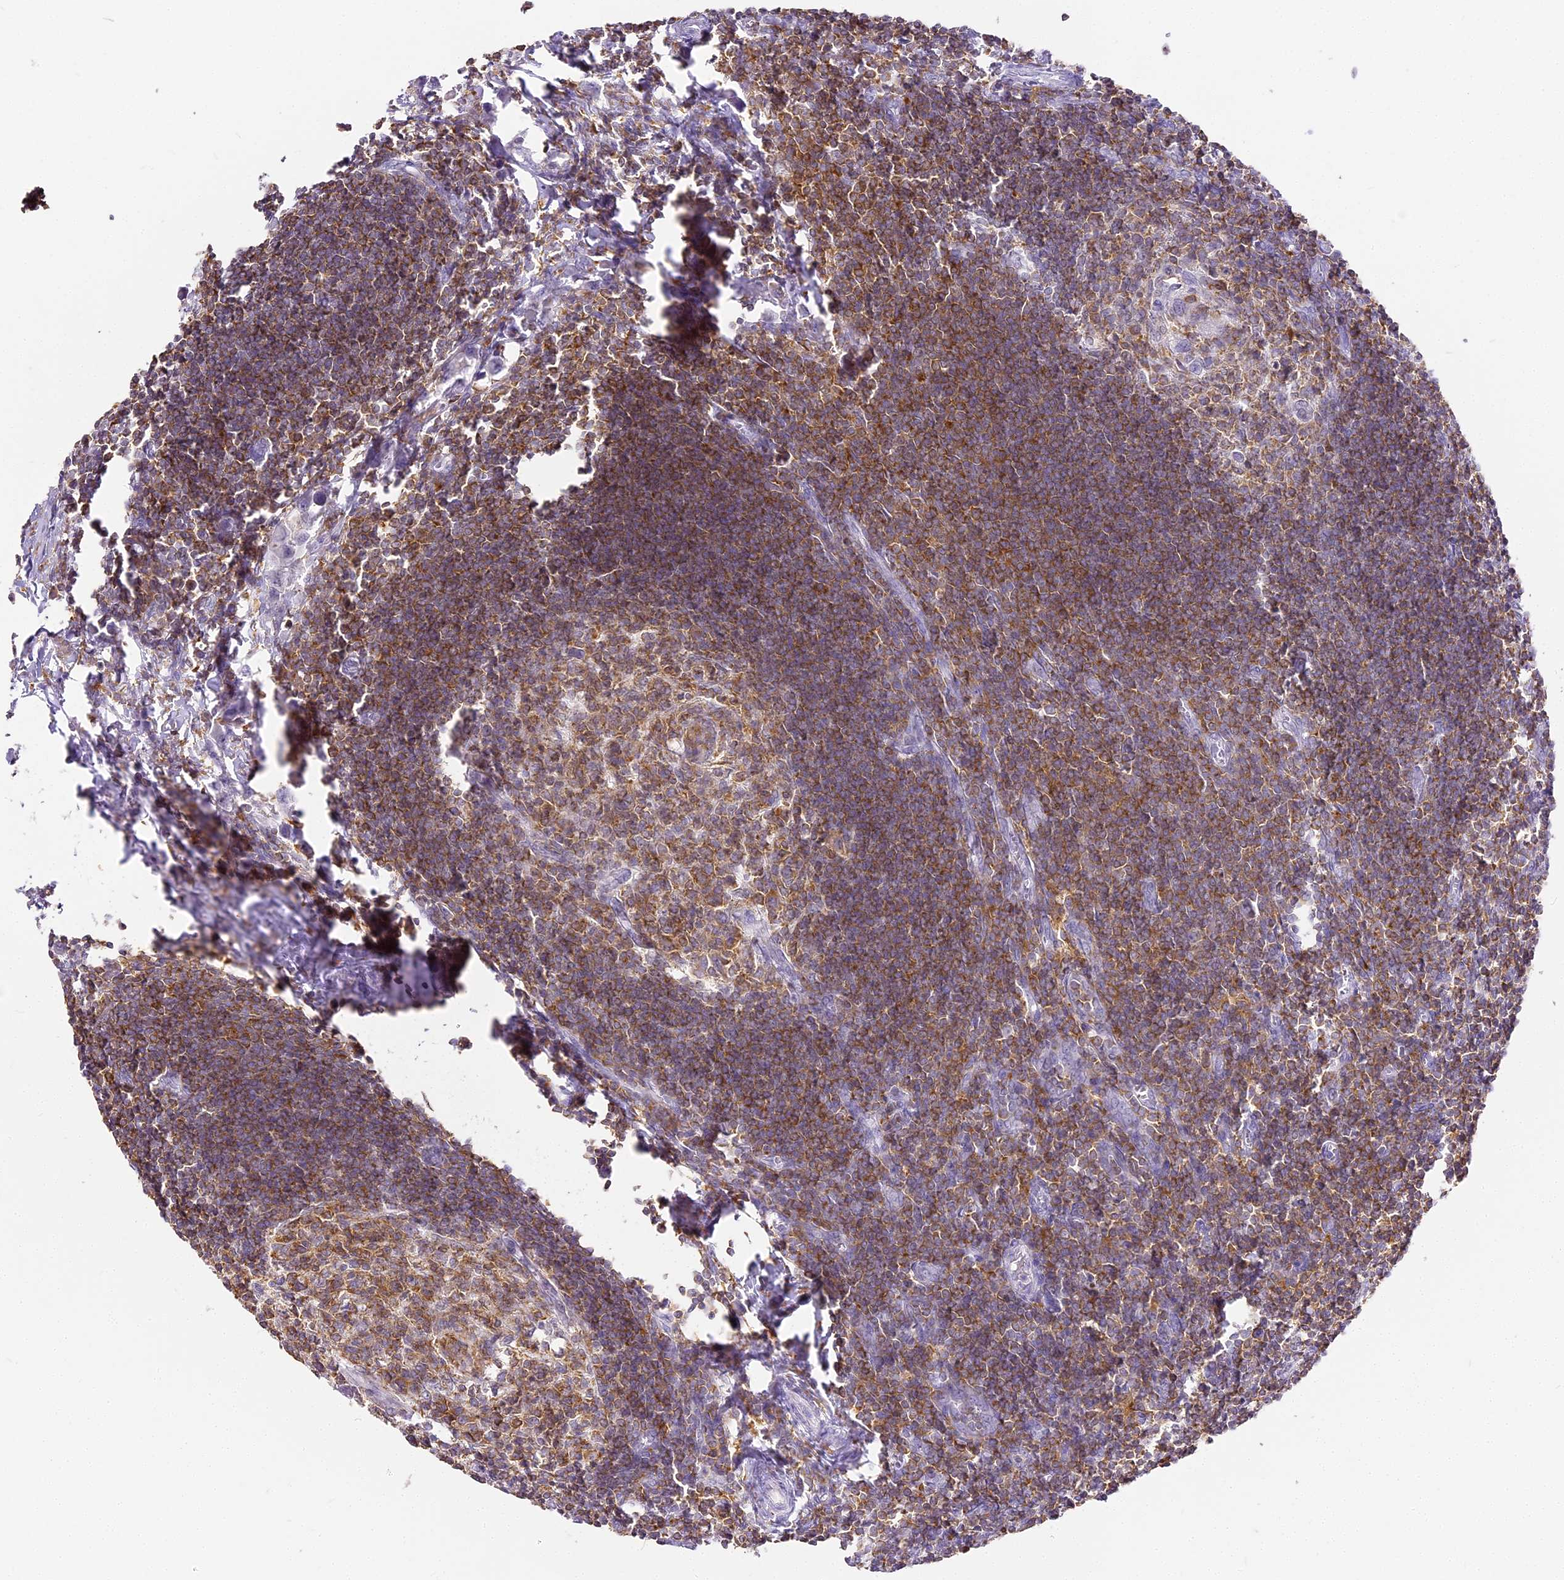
{"staining": {"intensity": "strong", "quantity": "25%-75%", "location": "cytoplasmic/membranous"}, "tissue": "lymph node", "cell_type": "Germinal center cells", "image_type": "normal", "snomed": [{"axis": "morphology", "description": "Normal tissue, NOS"}, {"axis": "morphology", "description": "Malignant melanoma, Metastatic site"}, {"axis": "topography", "description": "Lymph node"}], "caption": "Human lymph node stained with a protein marker demonstrates strong staining in germinal center cells.", "gene": "DOCK2", "patient": {"sex": "male", "age": 41}}